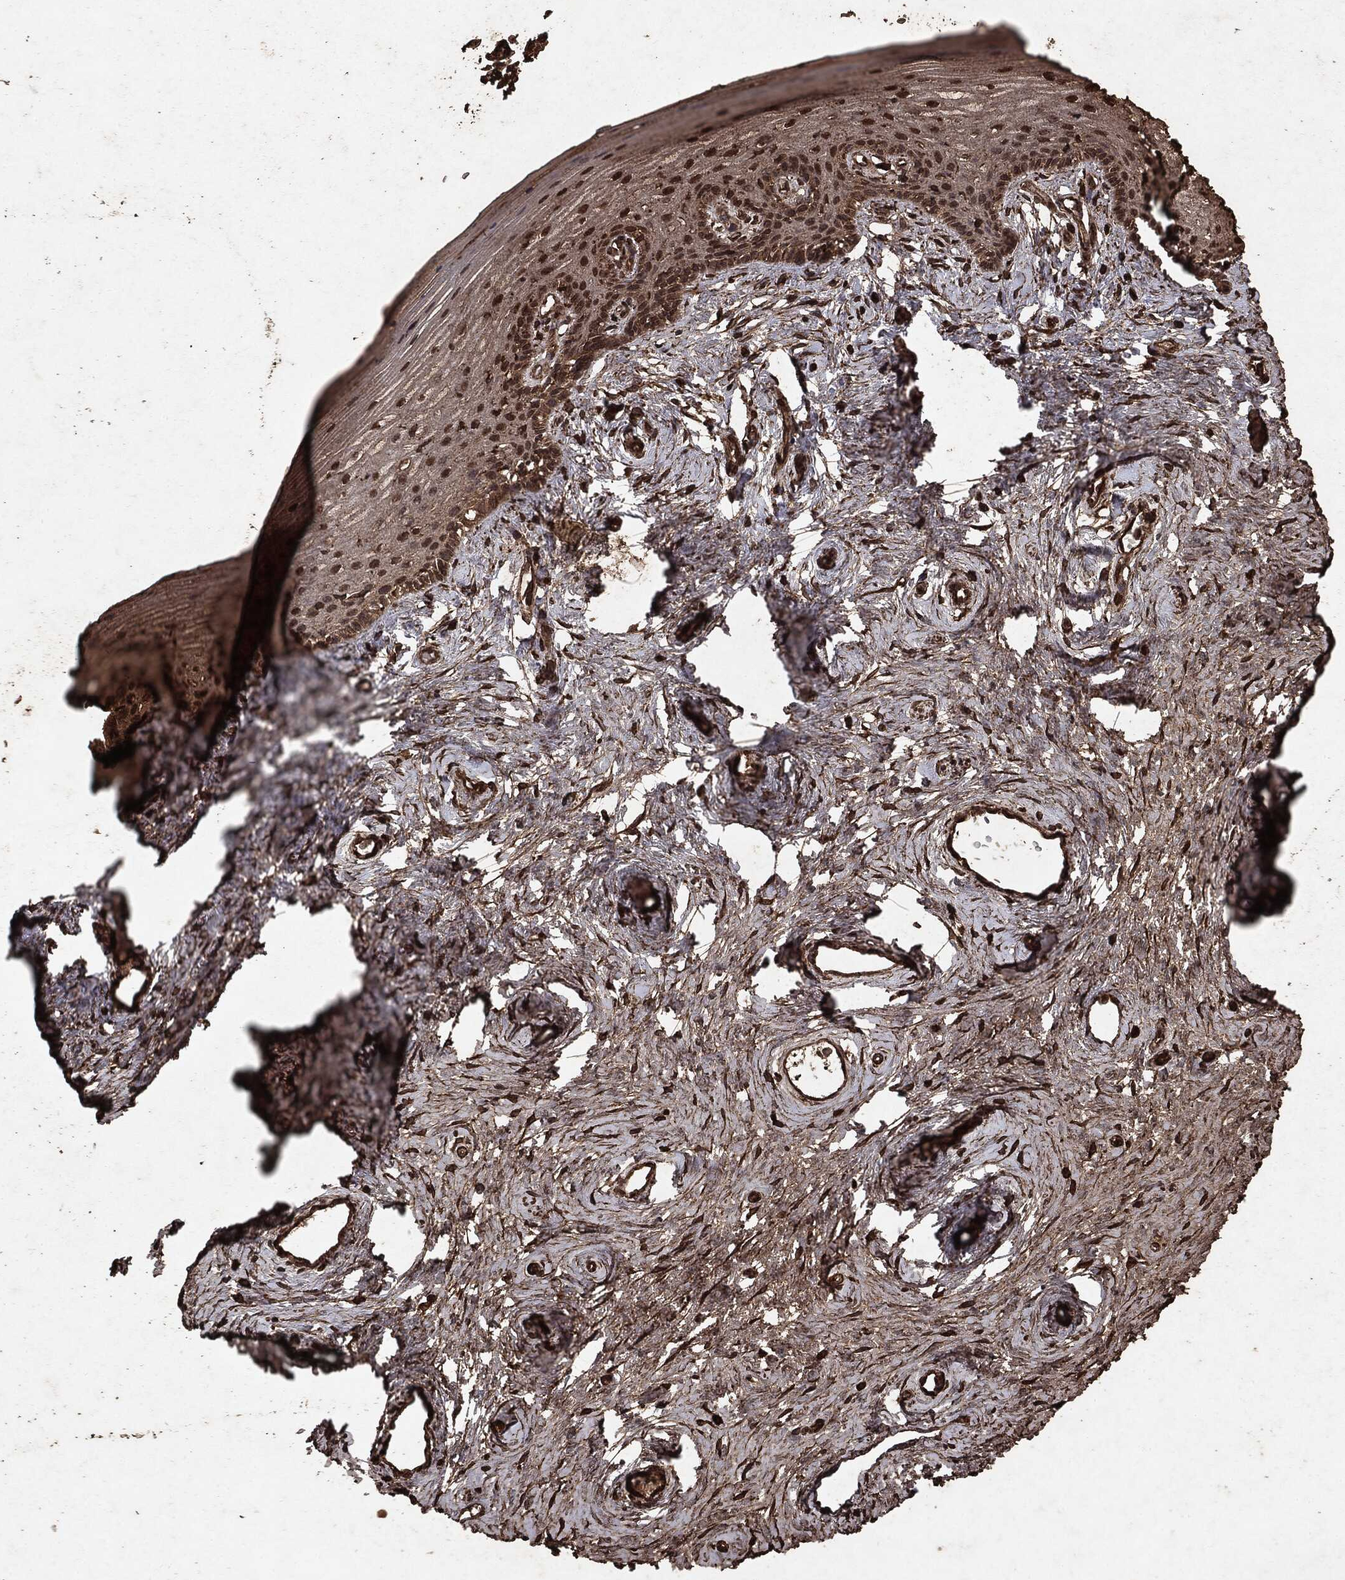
{"staining": {"intensity": "moderate", "quantity": ">75%", "location": "cytoplasmic/membranous"}, "tissue": "vagina", "cell_type": "Squamous epithelial cells", "image_type": "normal", "snomed": [{"axis": "morphology", "description": "Normal tissue, NOS"}, {"axis": "topography", "description": "Vagina"}], "caption": "Immunohistochemistry (IHC) micrograph of benign human vagina stained for a protein (brown), which reveals medium levels of moderate cytoplasmic/membranous expression in approximately >75% of squamous epithelial cells.", "gene": "ARAF", "patient": {"sex": "female", "age": 45}}